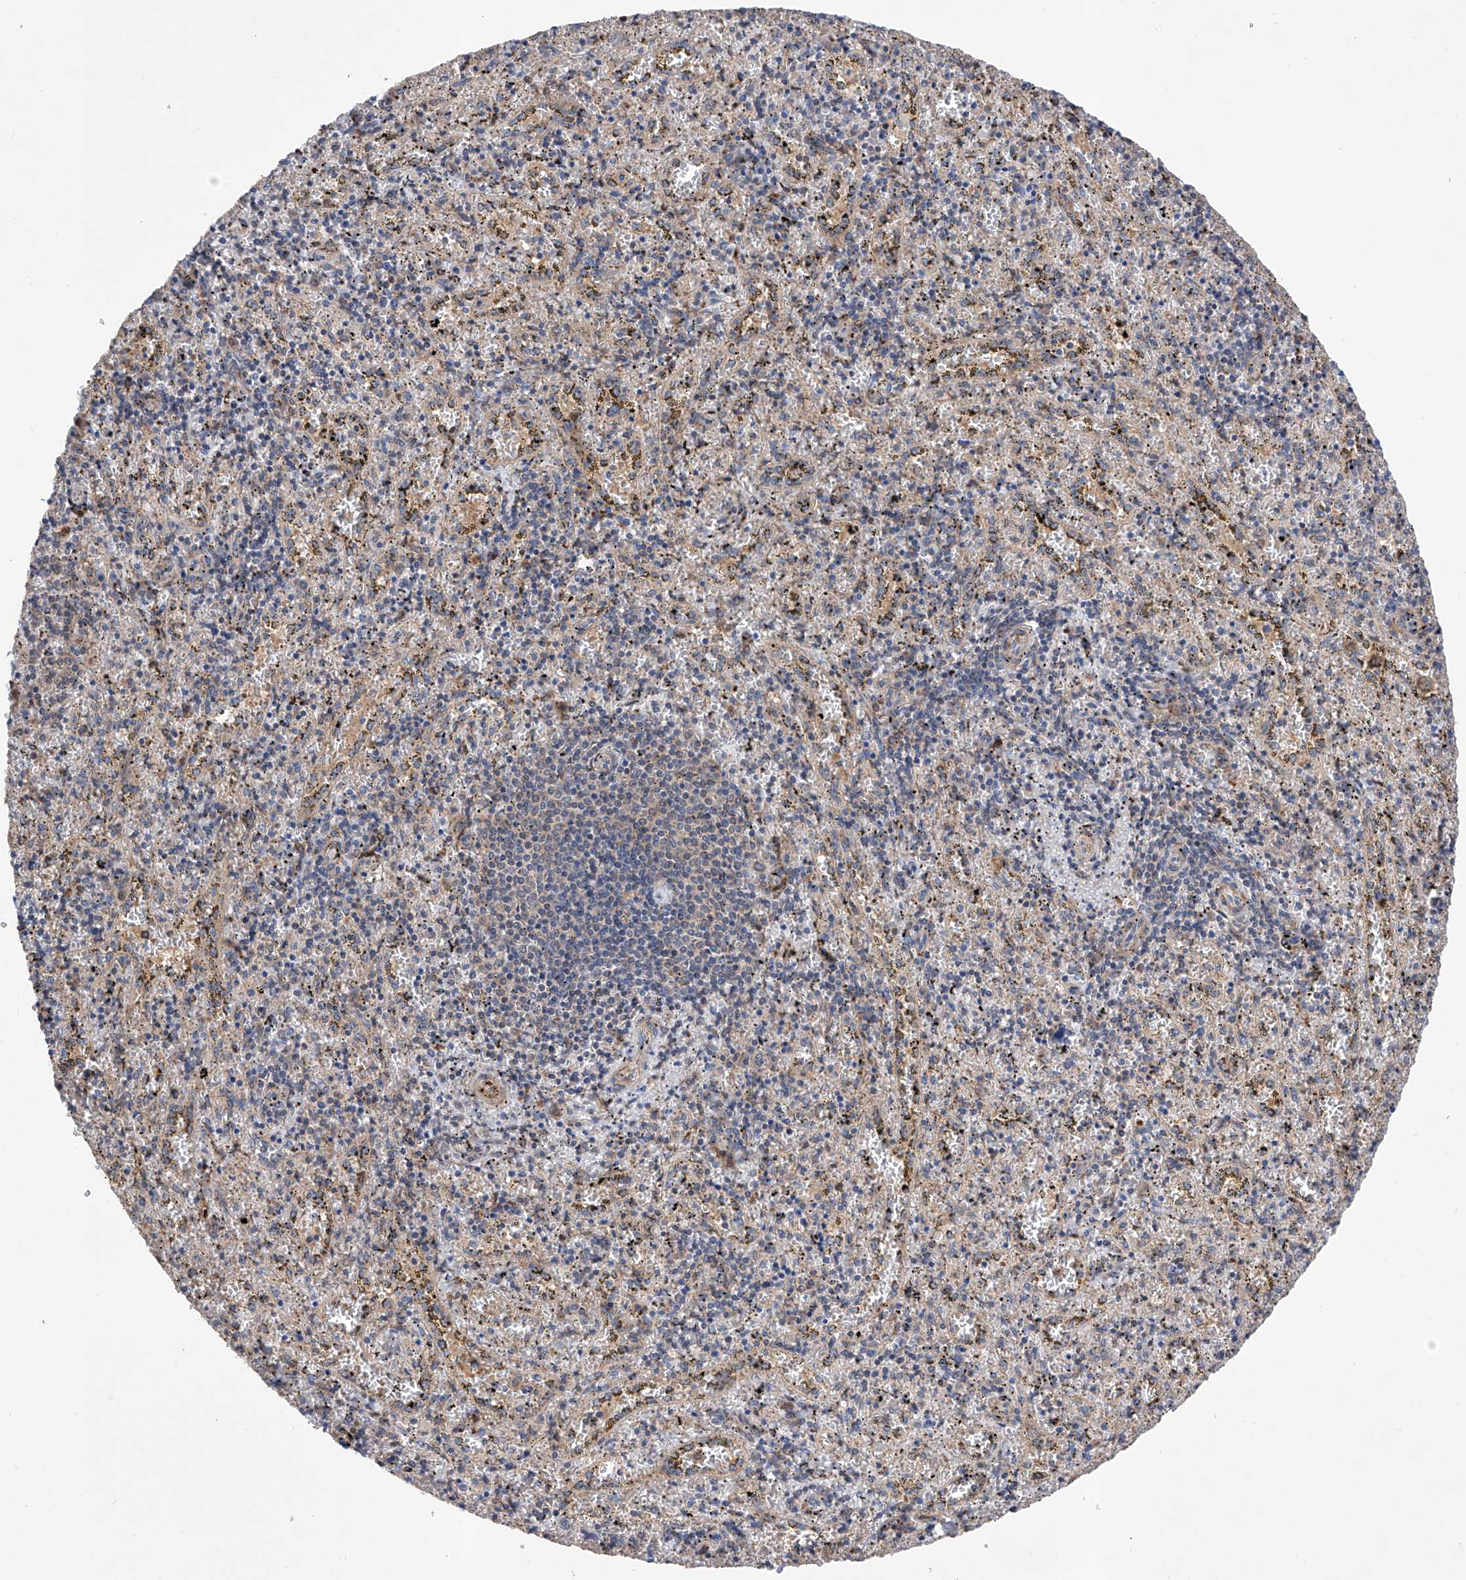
{"staining": {"intensity": "moderate", "quantity": "<25%", "location": "cytoplasmic/membranous"}, "tissue": "spleen", "cell_type": "Cells in red pulp", "image_type": "normal", "snomed": [{"axis": "morphology", "description": "Normal tissue, NOS"}, {"axis": "topography", "description": "Spleen"}], "caption": "This is a micrograph of IHC staining of normal spleen, which shows moderate expression in the cytoplasmic/membranous of cells in red pulp.", "gene": "INPP5B", "patient": {"sex": "male", "age": 11}}